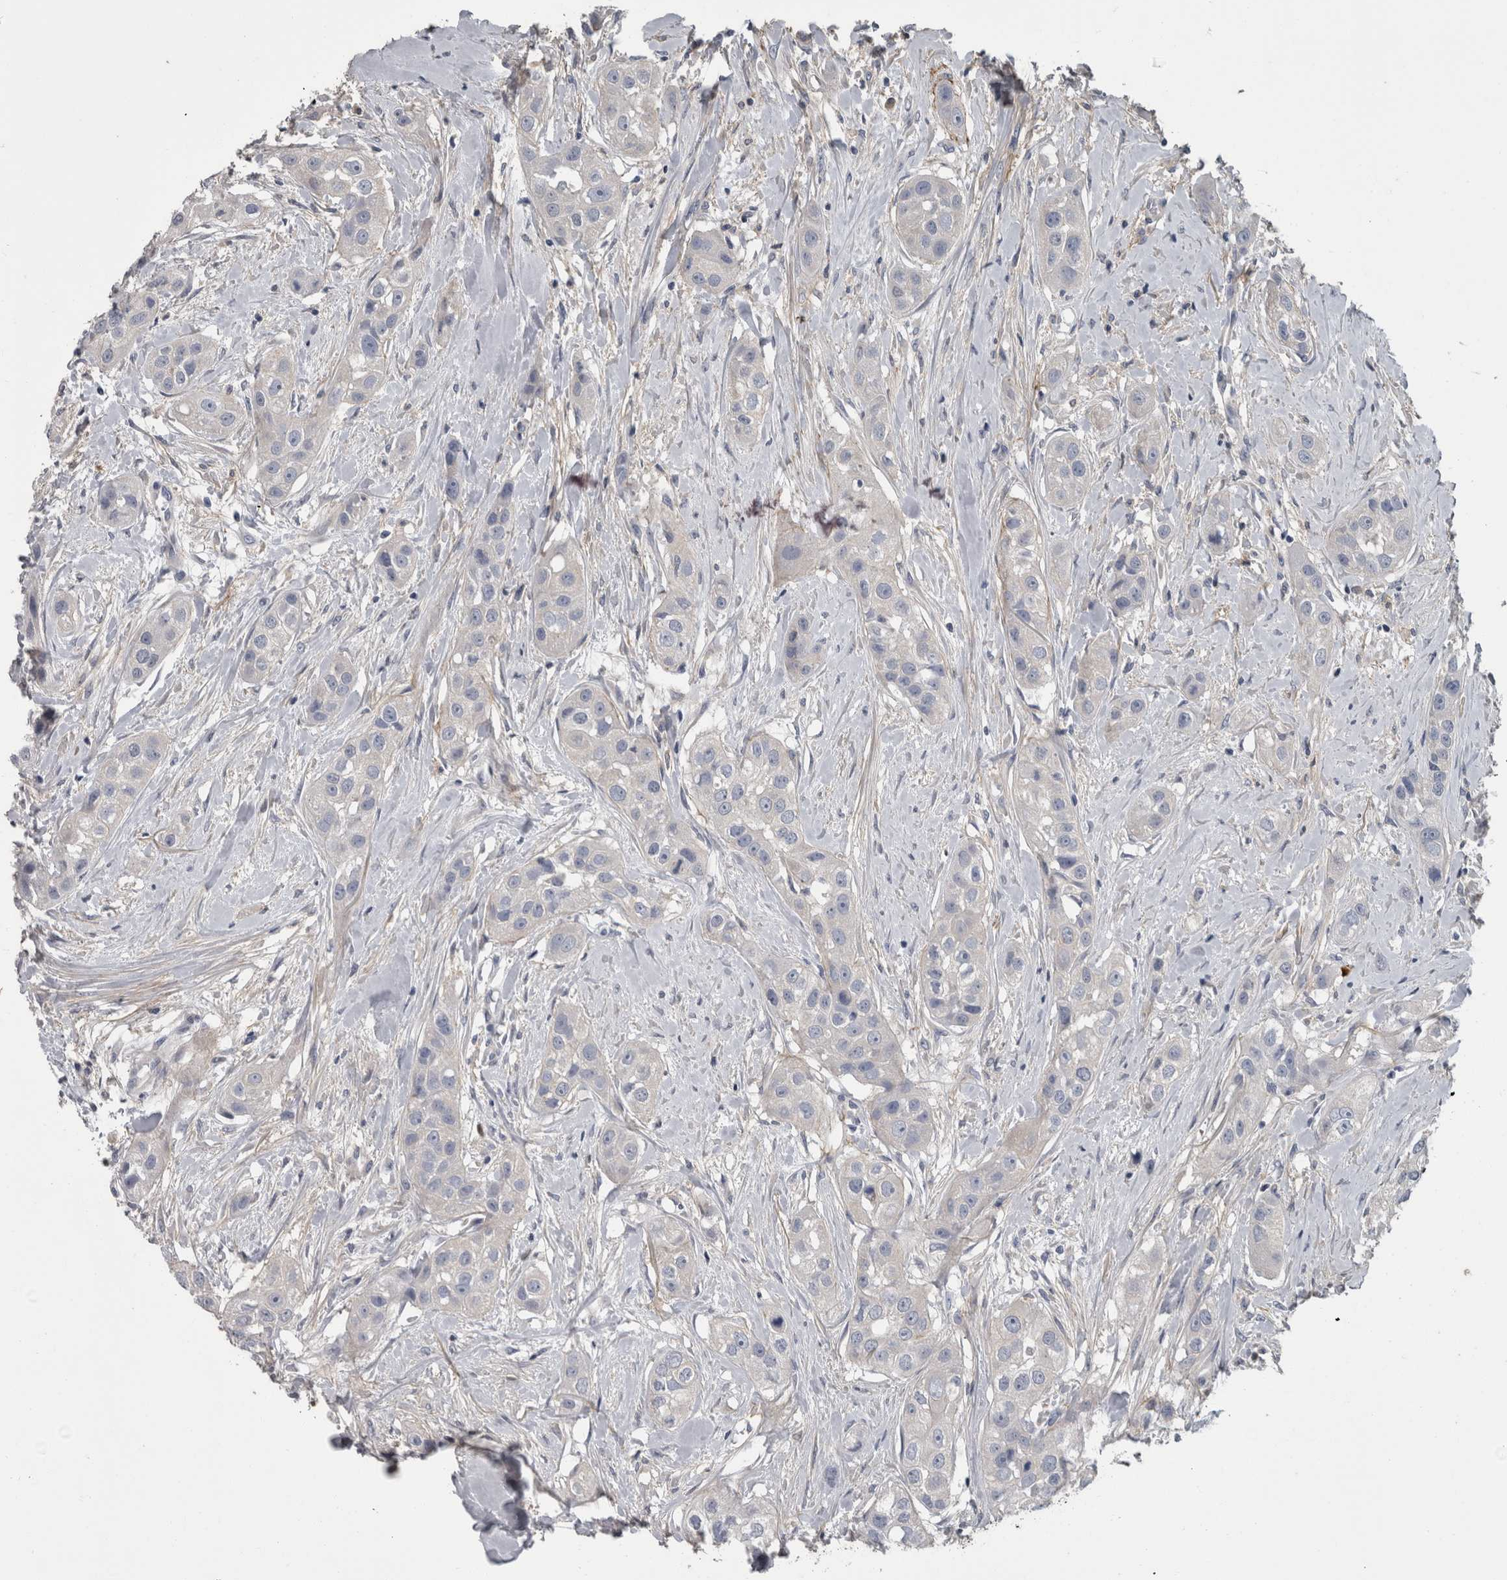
{"staining": {"intensity": "negative", "quantity": "none", "location": "none"}, "tissue": "head and neck cancer", "cell_type": "Tumor cells", "image_type": "cancer", "snomed": [{"axis": "morphology", "description": "Normal tissue, NOS"}, {"axis": "morphology", "description": "Squamous cell carcinoma, NOS"}, {"axis": "topography", "description": "Skeletal muscle"}, {"axis": "topography", "description": "Head-Neck"}], "caption": "Tumor cells are negative for brown protein staining in head and neck cancer (squamous cell carcinoma).", "gene": "EFEMP2", "patient": {"sex": "male", "age": 51}}